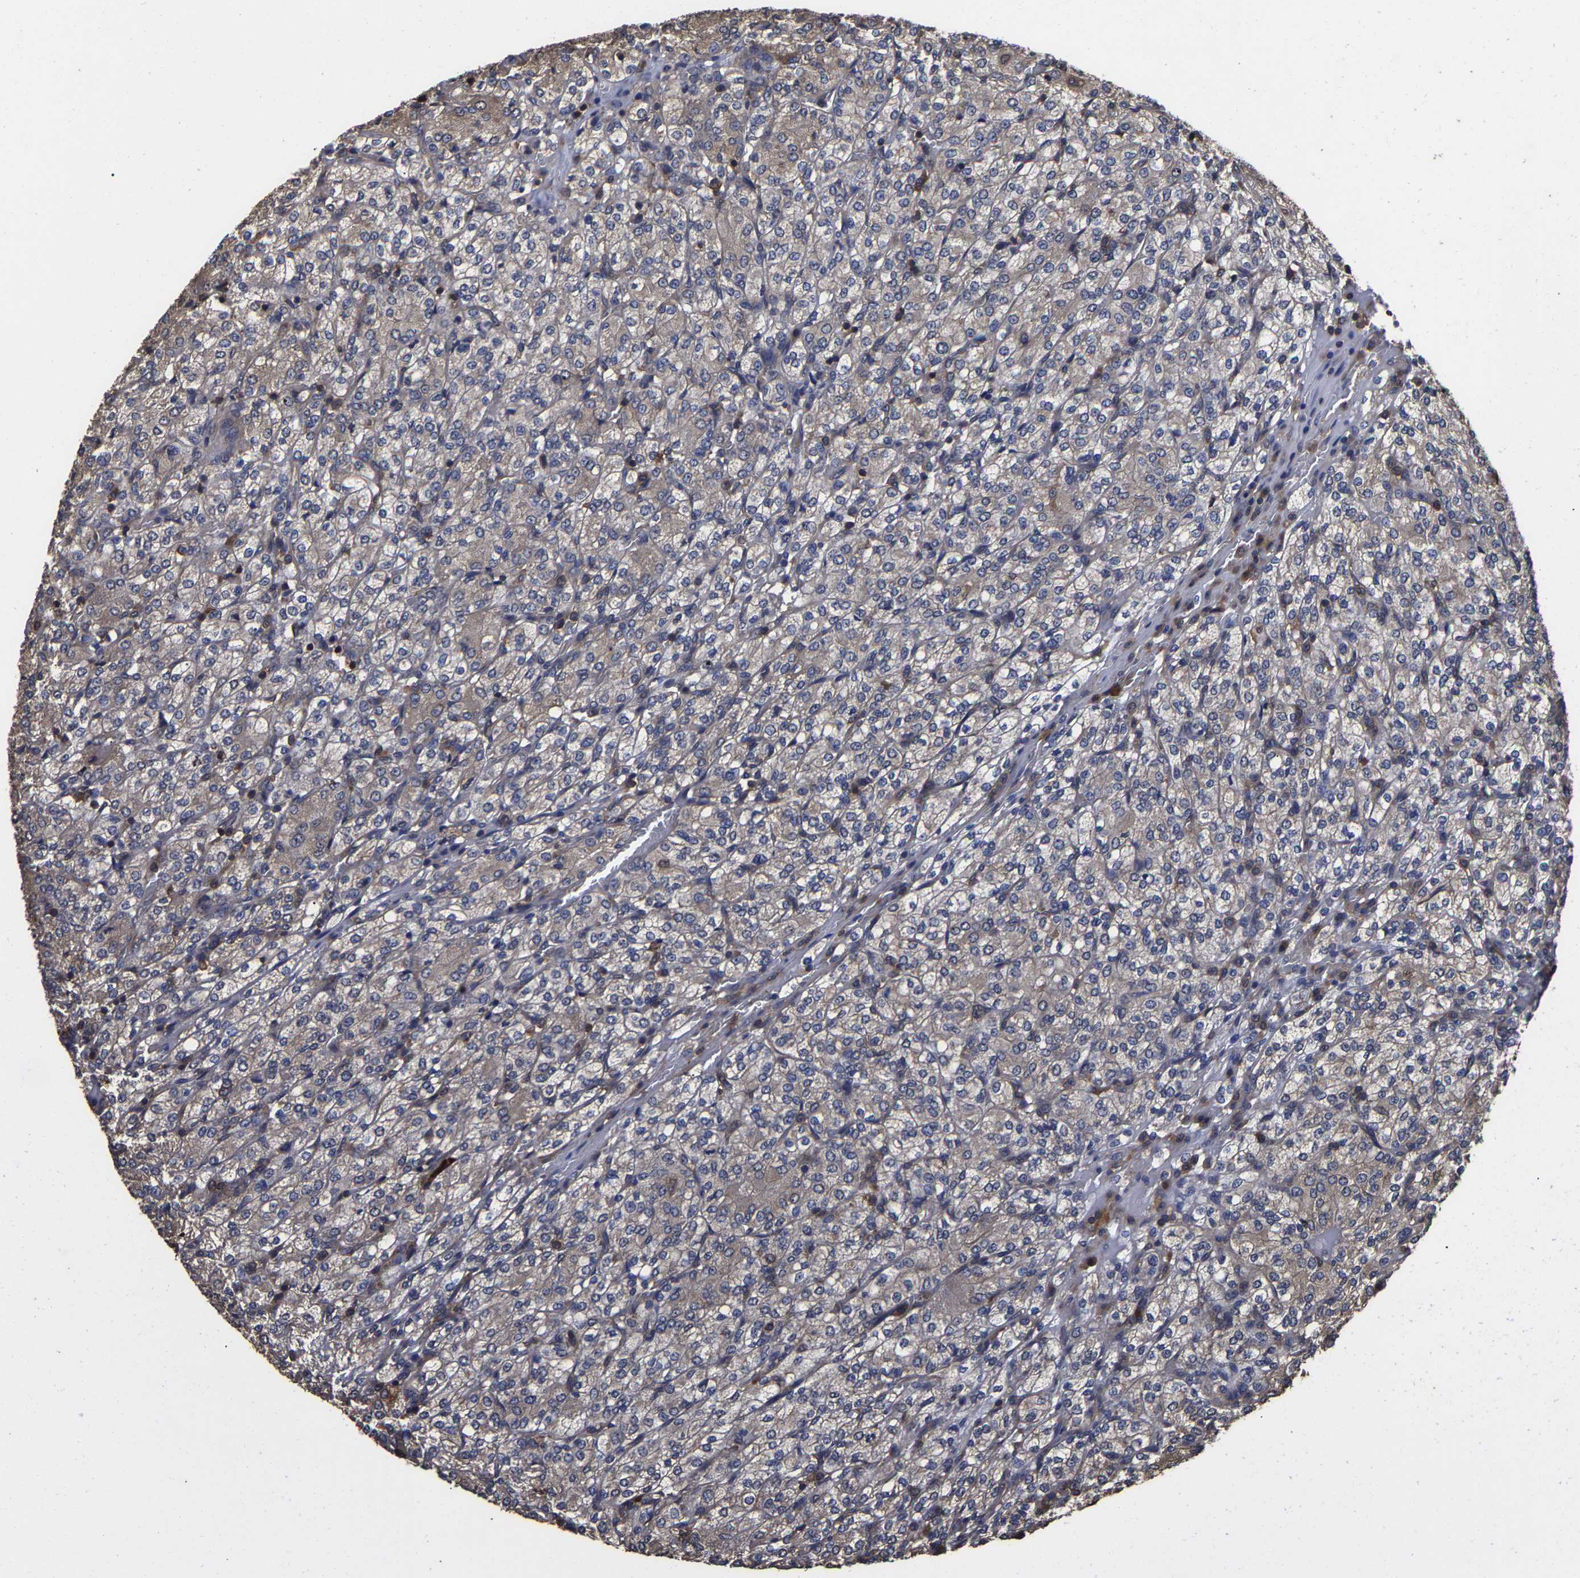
{"staining": {"intensity": "weak", "quantity": "<25%", "location": "cytoplasmic/membranous"}, "tissue": "renal cancer", "cell_type": "Tumor cells", "image_type": "cancer", "snomed": [{"axis": "morphology", "description": "Adenocarcinoma, NOS"}, {"axis": "topography", "description": "Kidney"}], "caption": "Immunohistochemistry image of renal adenocarcinoma stained for a protein (brown), which displays no expression in tumor cells.", "gene": "ITCH", "patient": {"sex": "male", "age": 77}}